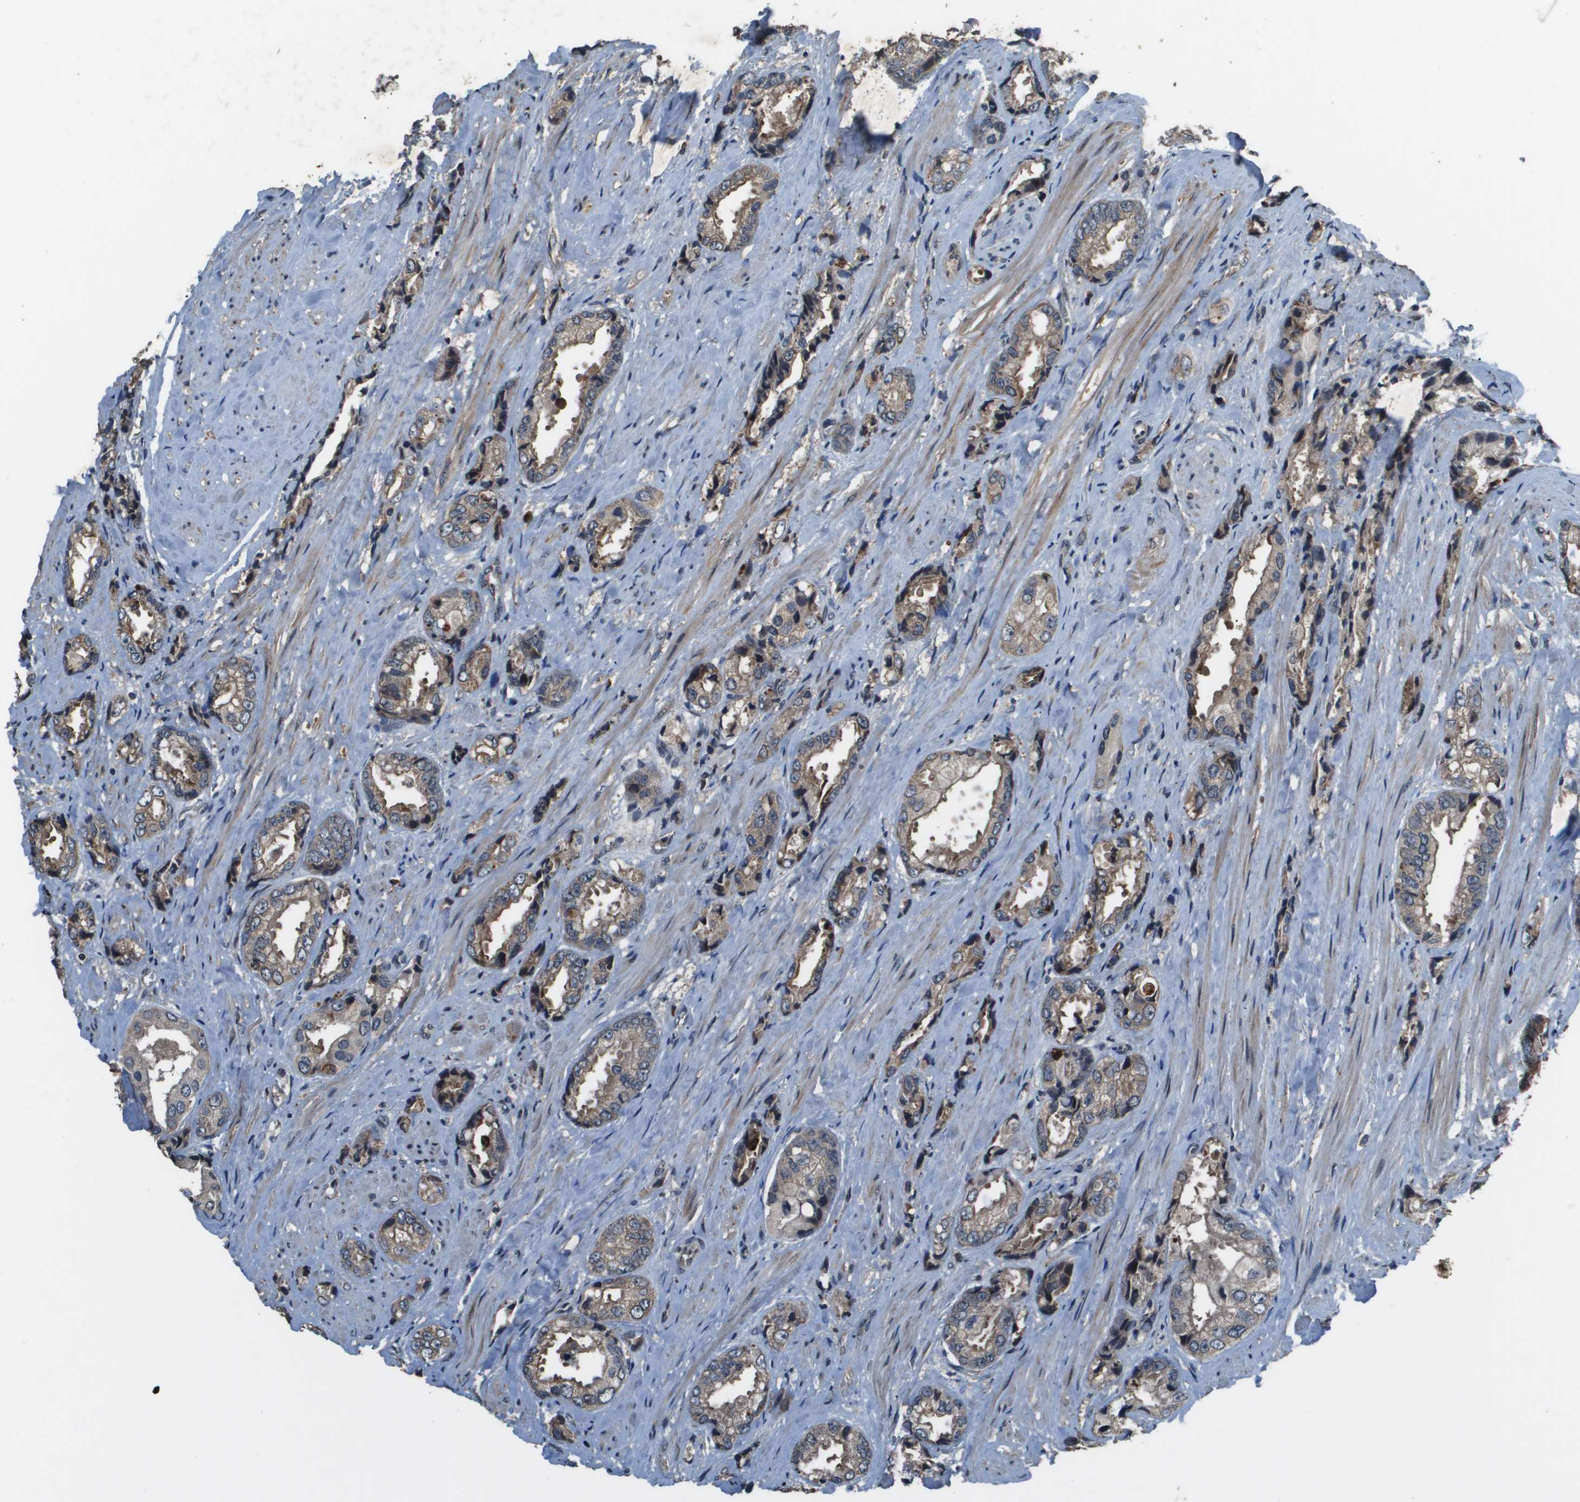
{"staining": {"intensity": "weak", "quantity": "<25%", "location": "cytoplasmic/membranous"}, "tissue": "prostate cancer", "cell_type": "Tumor cells", "image_type": "cancer", "snomed": [{"axis": "morphology", "description": "Adenocarcinoma, High grade"}, {"axis": "topography", "description": "Prostate"}], "caption": "Tumor cells are negative for brown protein staining in prostate cancer (high-grade adenocarcinoma).", "gene": "GOSR2", "patient": {"sex": "male", "age": 61}}